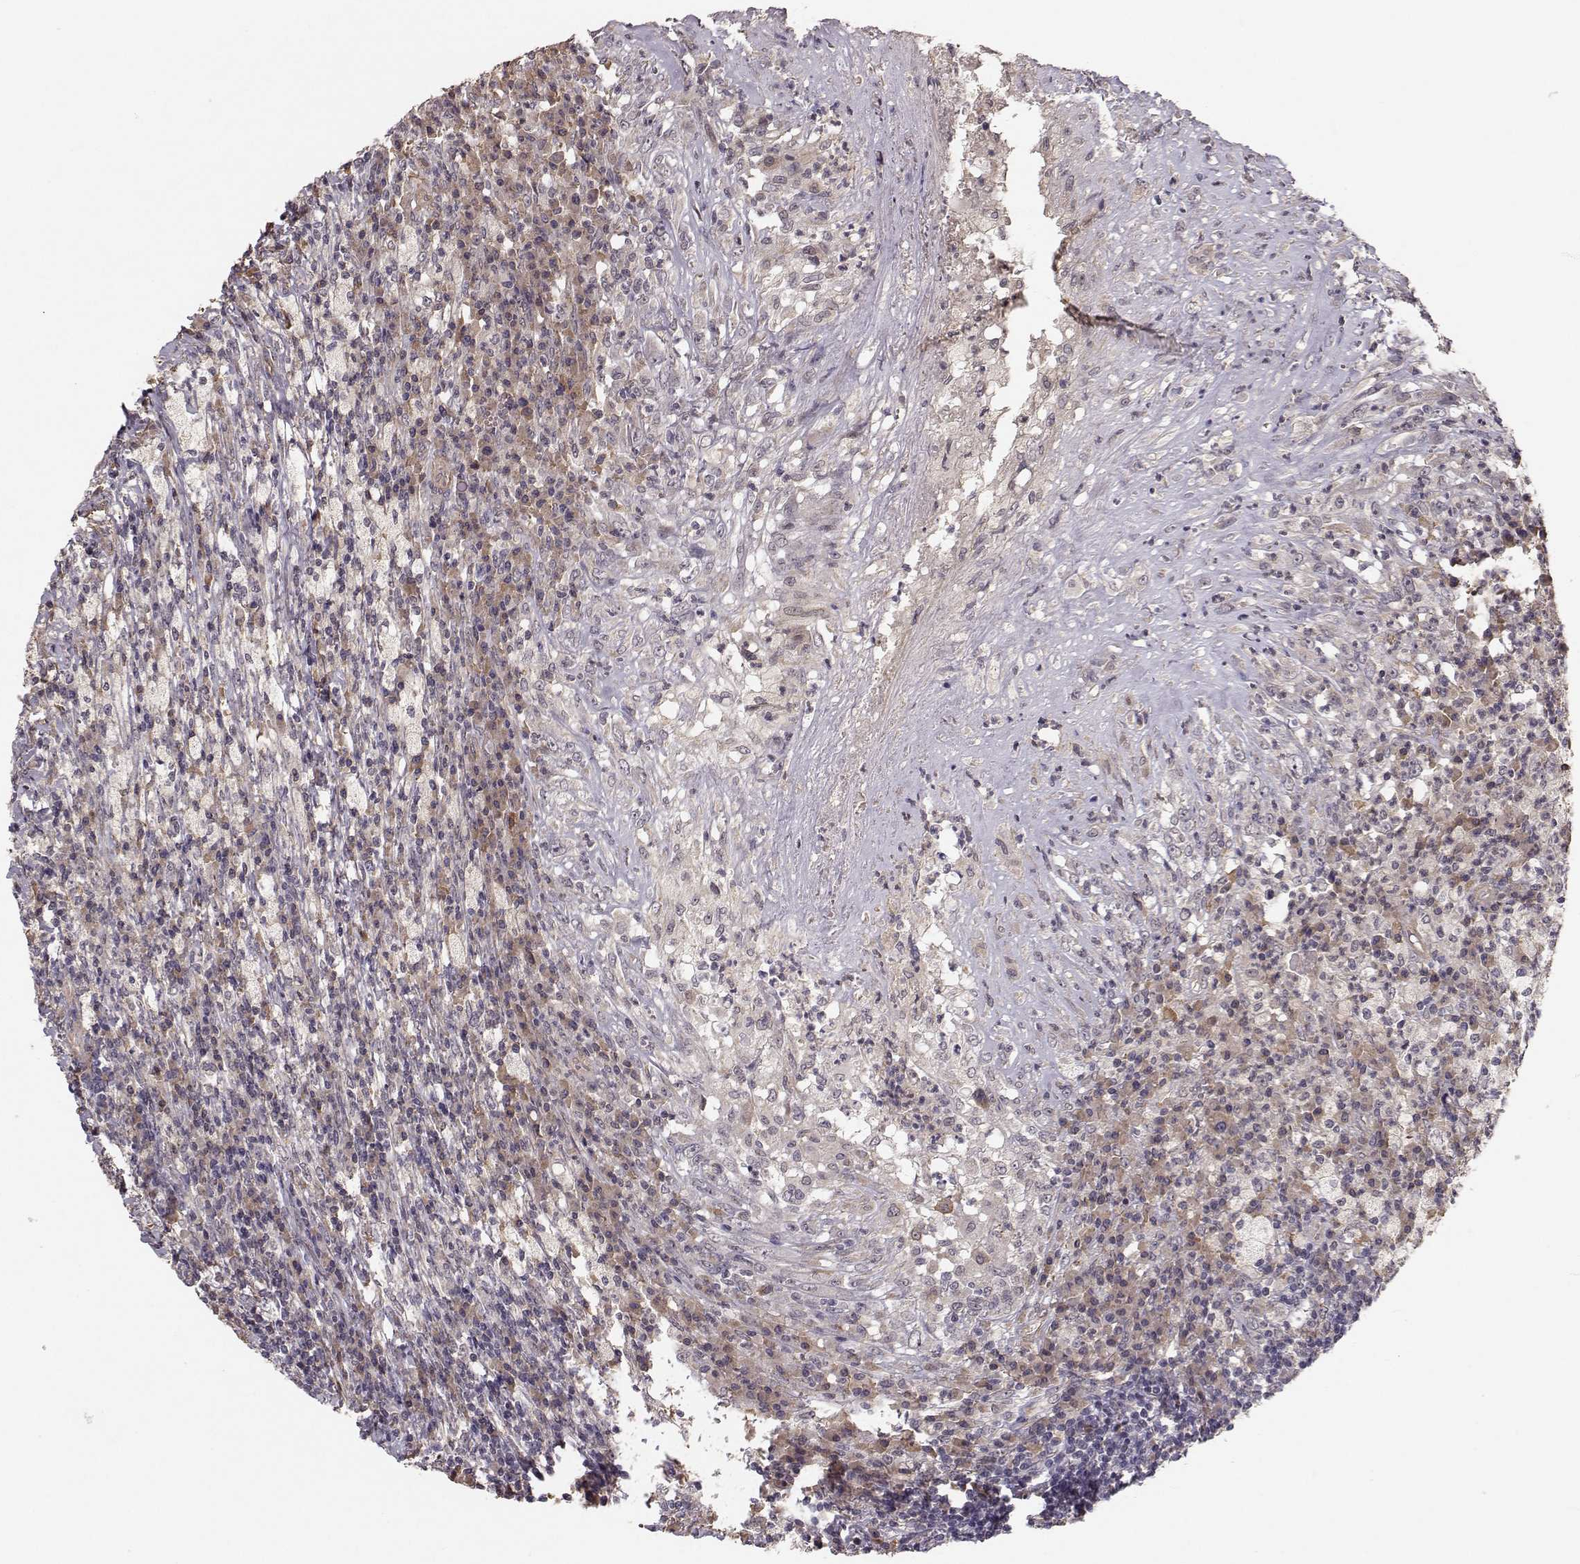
{"staining": {"intensity": "moderate", "quantity": "<25%", "location": "cytoplasmic/membranous"}, "tissue": "testis cancer", "cell_type": "Tumor cells", "image_type": "cancer", "snomed": [{"axis": "morphology", "description": "Necrosis, NOS"}, {"axis": "morphology", "description": "Carcinoma, Embryonal, NOS"}, {"axis": "topography", "description": "Testis"}], "caption": "Testis cancer (embryonal carcinoma) stained with a brown dye shows moderate cytoplasmic/membranous positive expression in about <25% of tumor cells.", "gene": "PLEKHG3", "patient": {"sex": "male", "age": 19}}